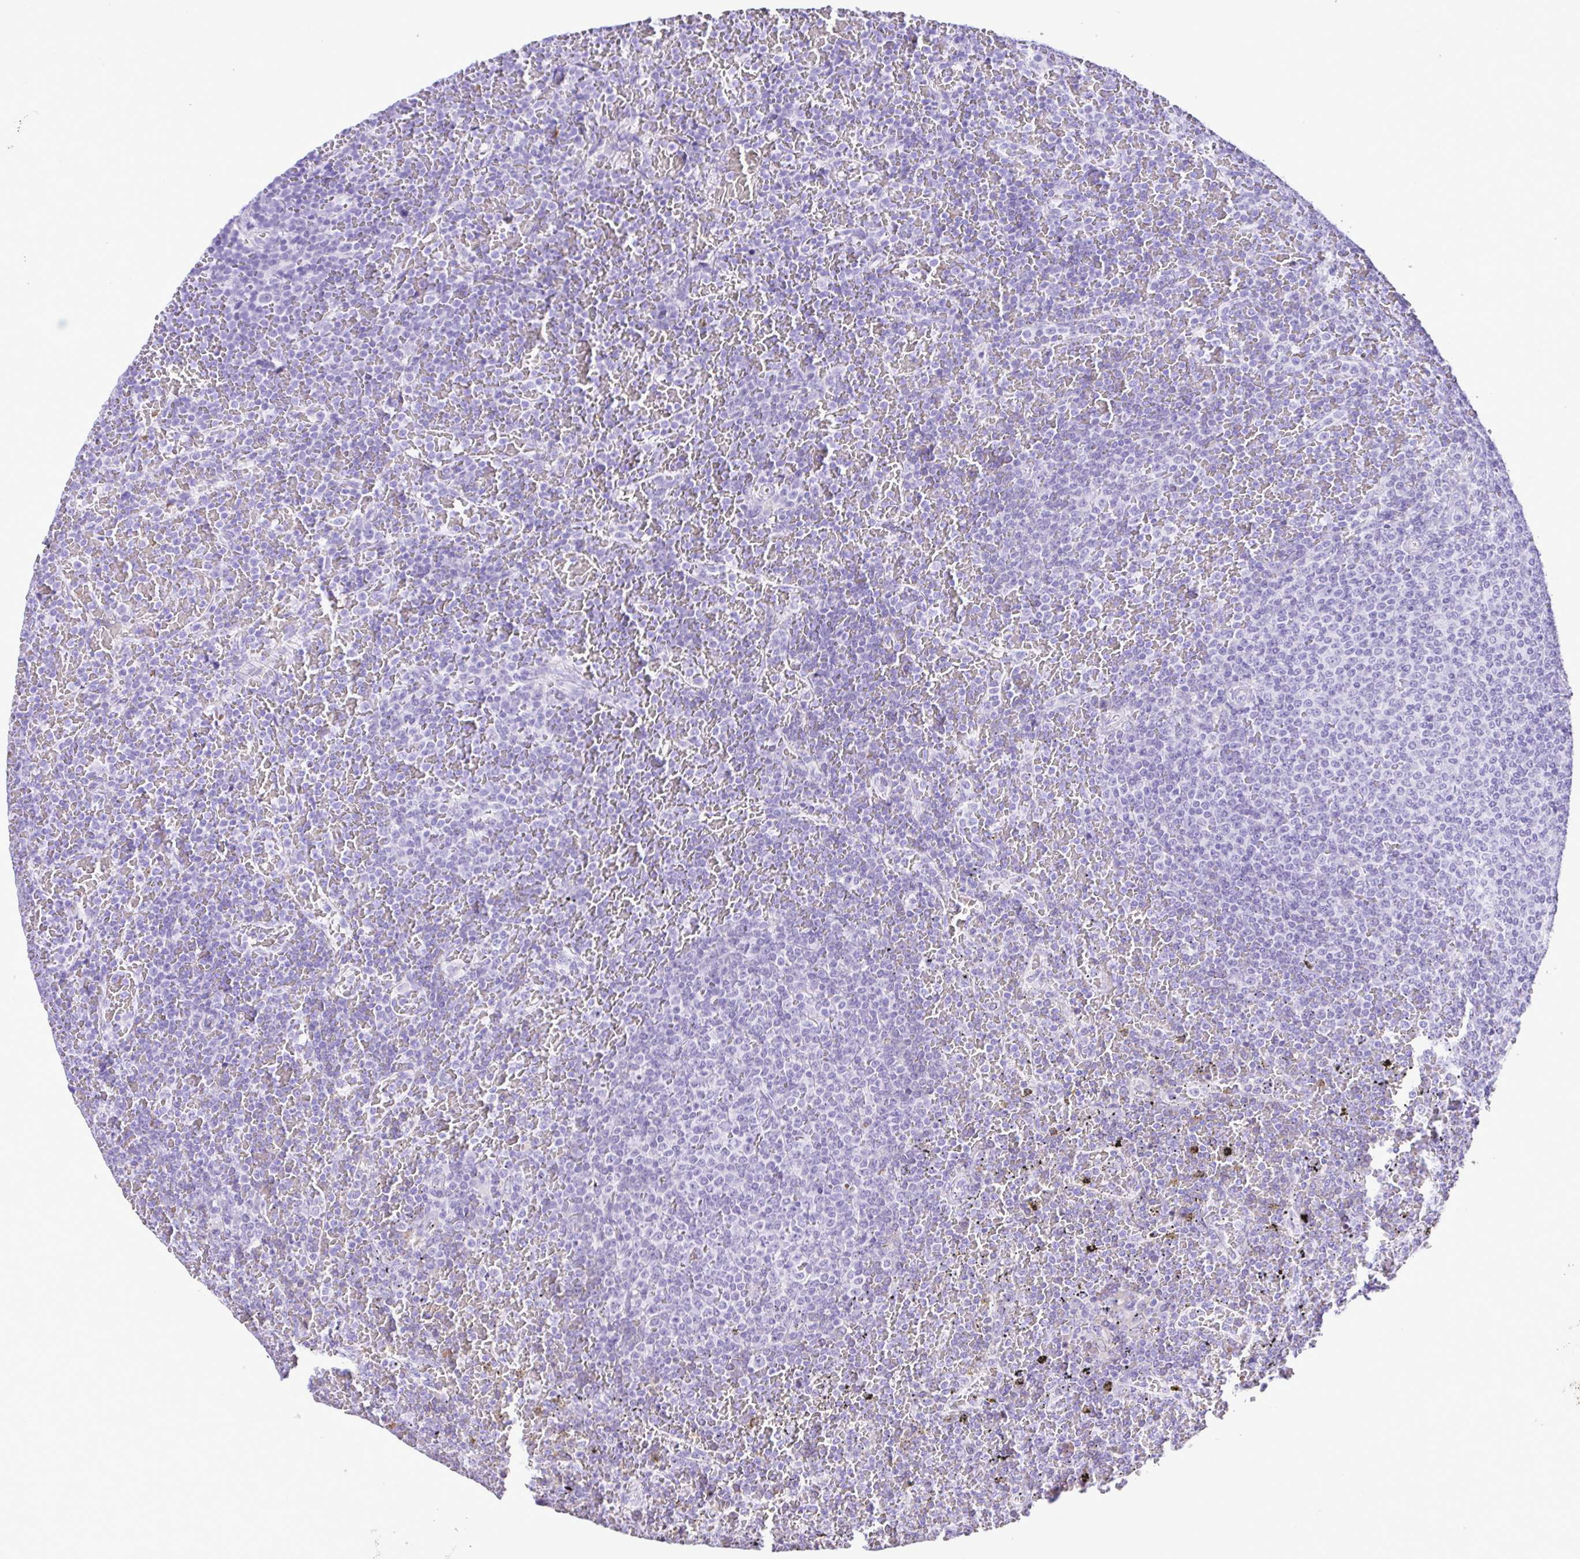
{"staining": {"intensity": "negative", "quantity": "none", "location": "none"}, "tissue": "lymphoma", "cell_type": "Tumor cells", "image_type": "cancer", "snomed": [{"axis": "morphology", "description": "Malignant lymphoma, non-Hodgkin's type, Low grade"}, {"axis": "topography", "description": "Spleen"}], "caption": "The immunohistochemistry image has no significant staining in tumor cells of malignant lymphoma, non-Hodgkin's type (low-grade) tissue.", "gene": "SYT1", "patient": {"sex": "female", "age": 77}}